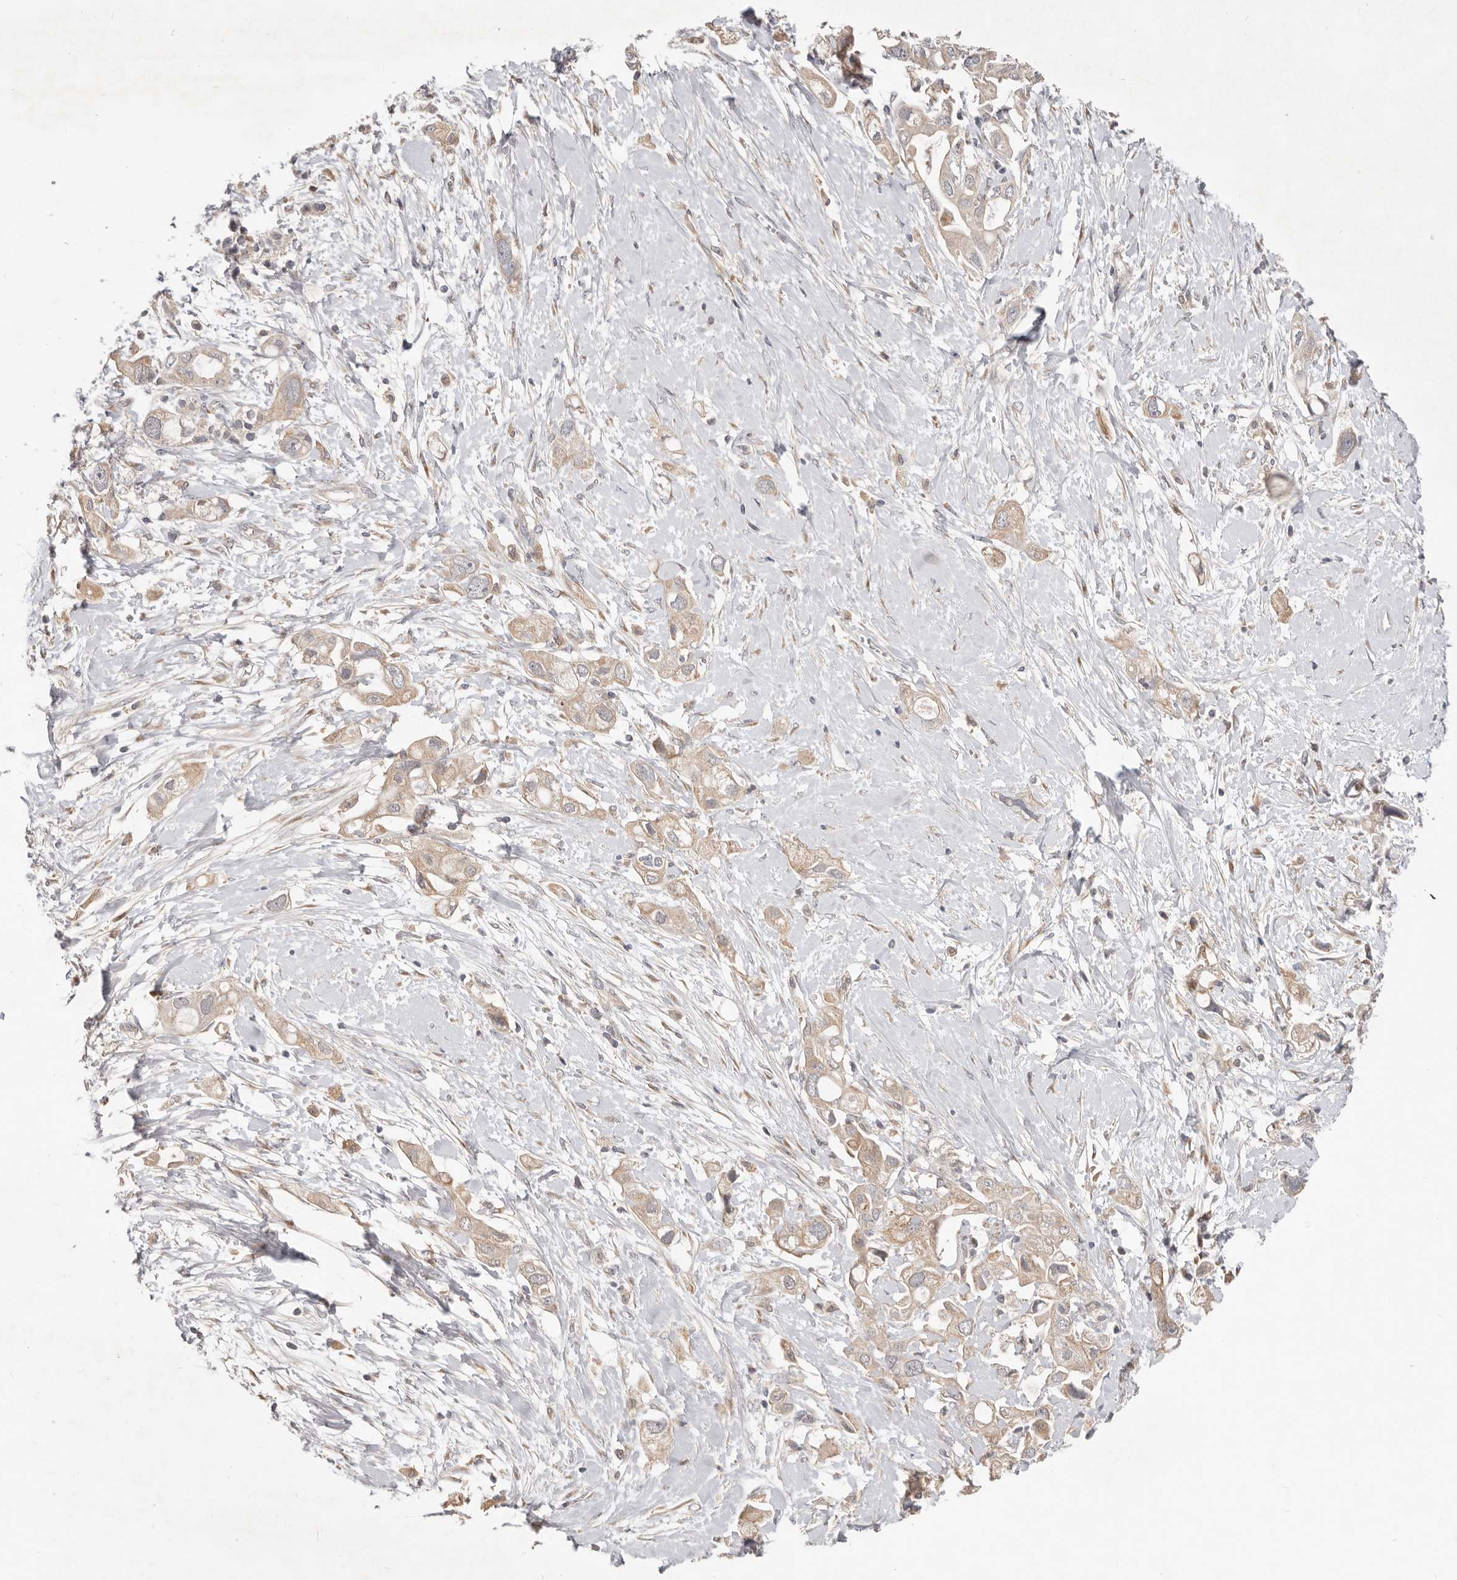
{"staining": {"intensity": "weak", "quantity": ">75%", "location": "cytoplasmic/membranous"}, "tissue": "pancreatic cancer", "cell_type": "Tumor cells", "image_type": "cancer", "snomed": [{"axis": "morphology", "description": "Adenocarcinoma, NOS"}, {"axis": "topography", "description": "Pancreas"}], "caption": "High-power microscopy captured an immunohistochemistry (IHC) micrograph of pancreatic adenocarcinoma, revealing weak cytoplasmic/membranous expression in about >75% of tumor cells. The staining was performed using DAB (3,3'-diaminobenzidine), with brown indicating positive protein expression. Nuclei are stained blue with hematoxylin.", "gene": "LRP6", "patient": {"sex": "female", "age": 56}}